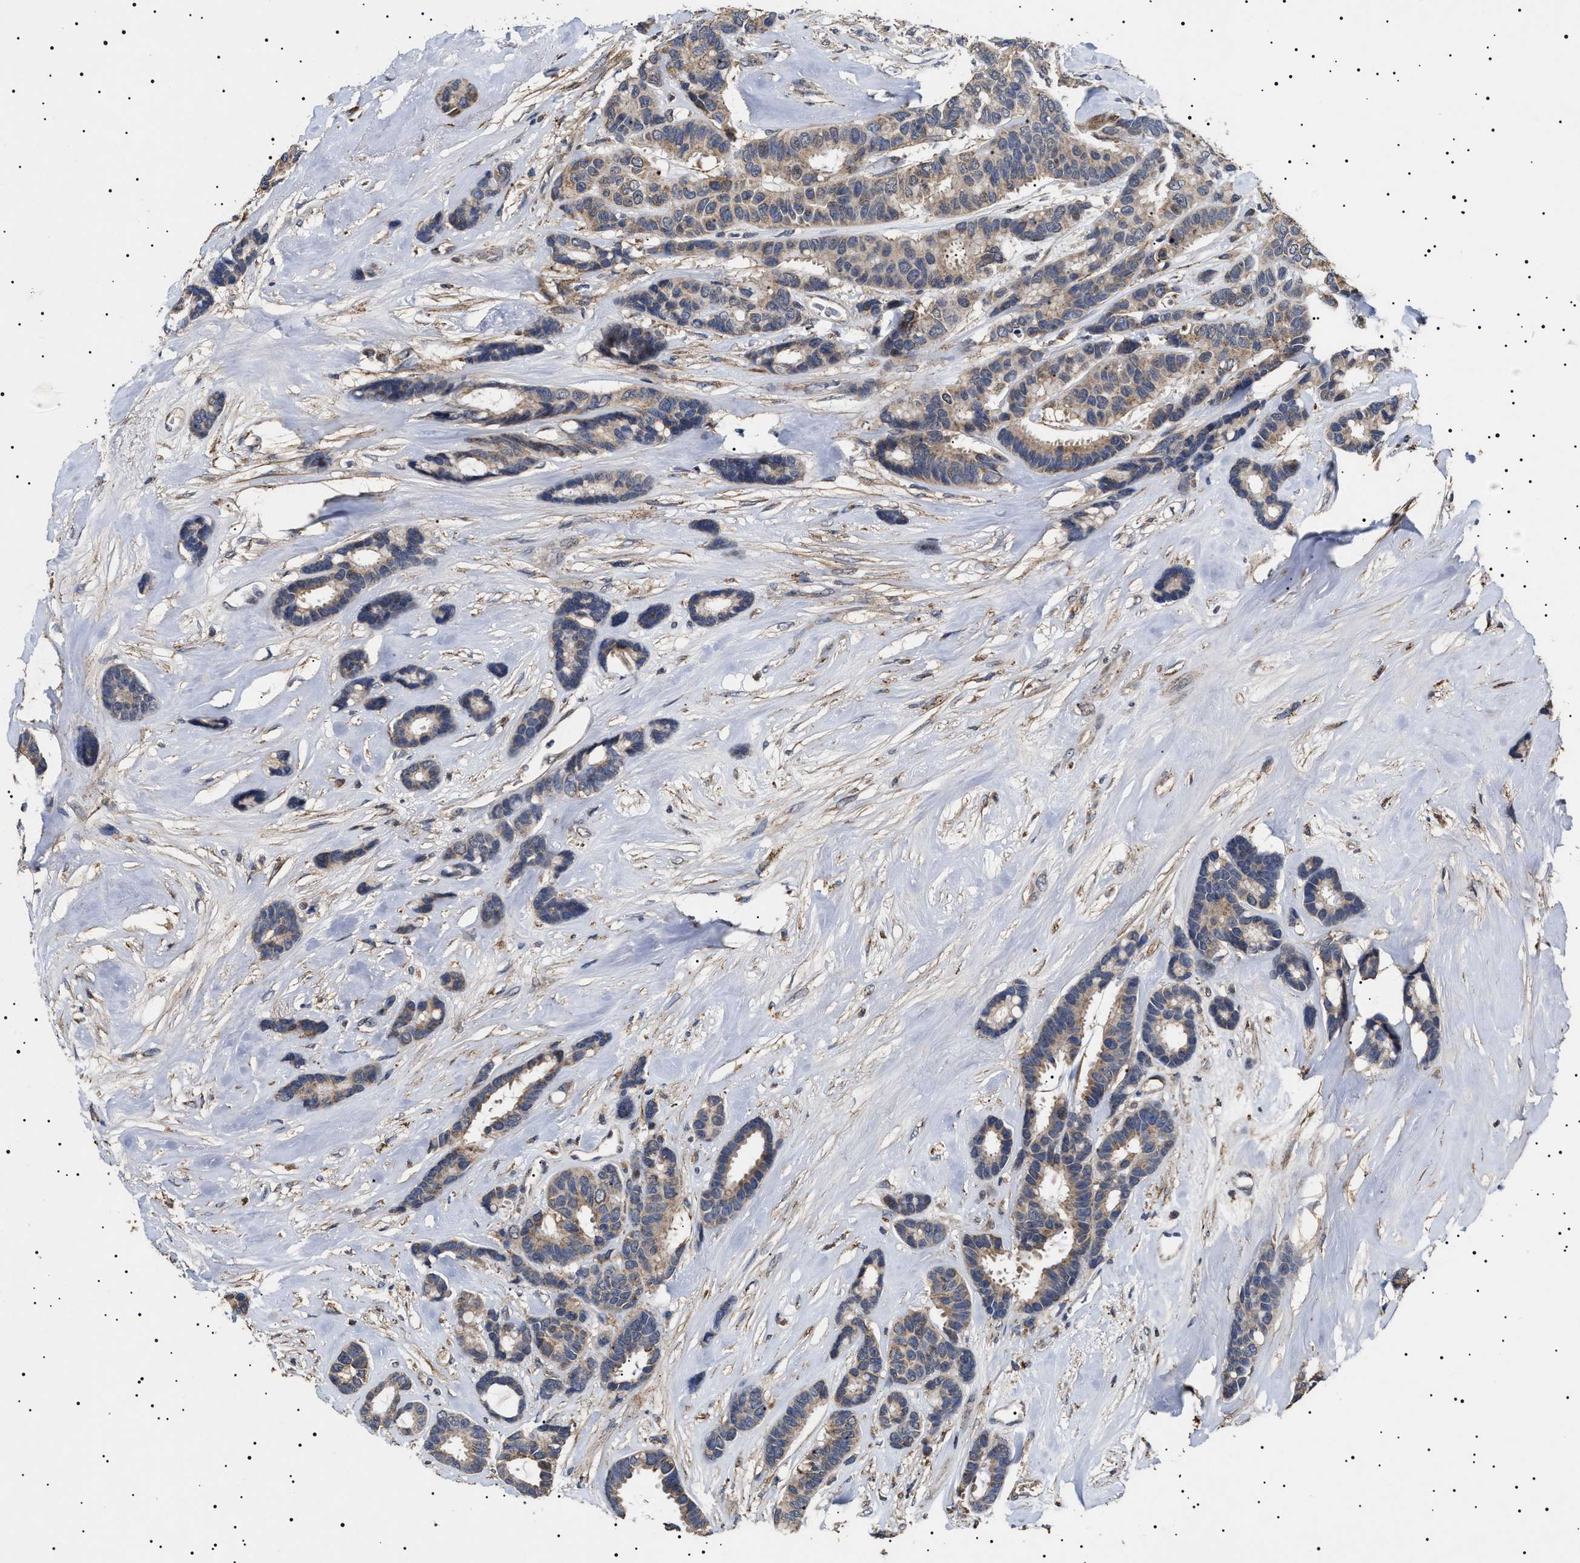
{"staining": {"intensity": "weak", "quantity": ">75%", "location": "cytoplasmic/membranous"}, "tissue": "breast cancer", "cell_type": "Tumor cells", "image_type": "cancer", "snomed": [{"axis": "morphology", "description": "Duct carcinoma"}, {"axis": "topography", "description": "Breast"}], "caption": "The image displays immunohistochemical staining of breast cancer (infiltrating ductal carcinoma). There is weak cytoplasmic/membranous staining is present in about >75% of tumor cells.", "gene": "RAB34", "patient": {"sex": "female", "age": 87}}